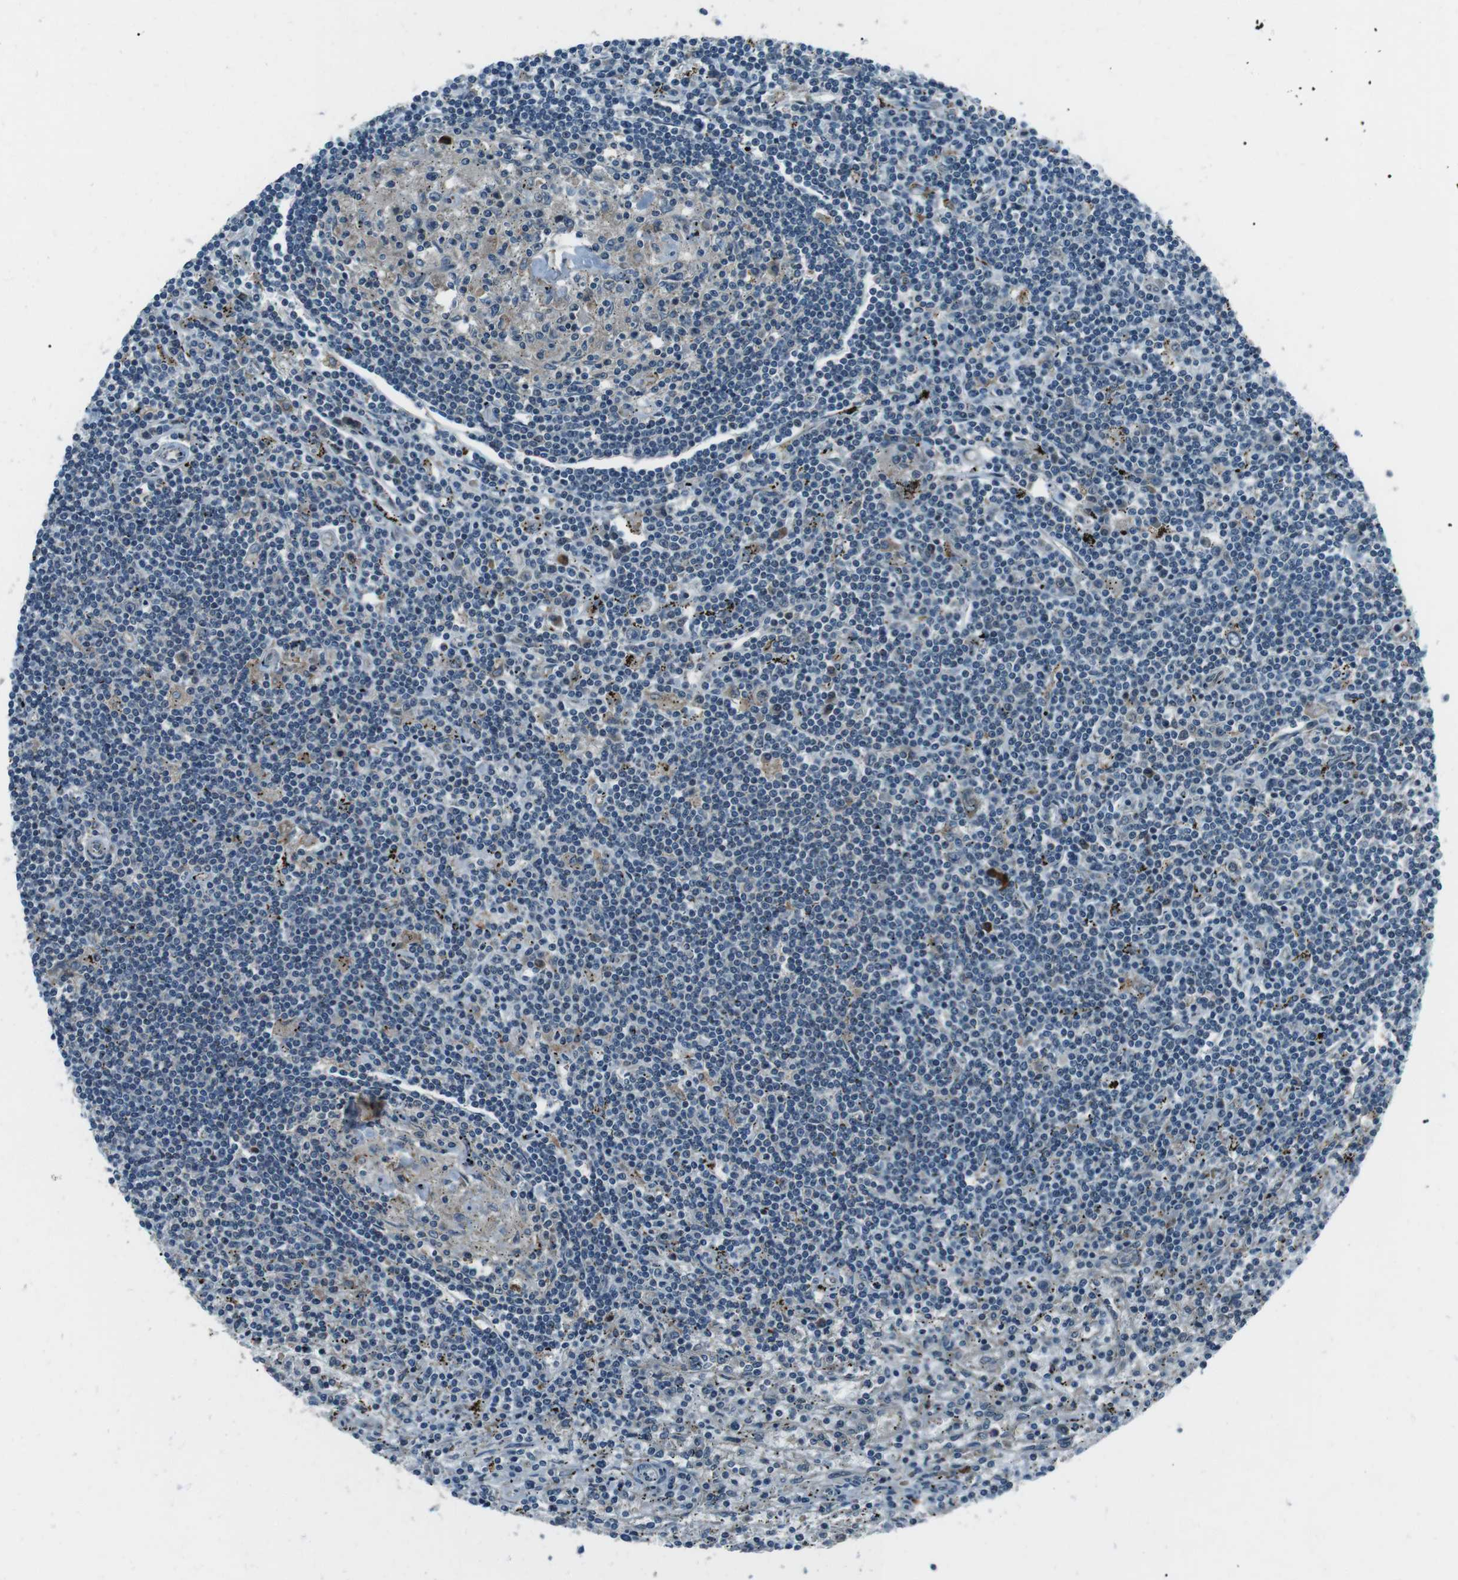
{"staining": {"intensity": "negative", "quantity": "none", "location": "none"}, "tissue": "lymphoma", "cell_type": "Tumor cells", "image_type": "cancer", "snomed": [{"axis": "morphology", "description": "Malignant lymphoma, non-Hodgkin's type, Low grade"}, {"axis": "topography", "description": "Spleen"}], "caption": "Immunohistochemistry of human lymphoma shows no staining in tumor cells.", "gene": "LRIG2", "patient": {"sex": "male", "age": 76}}